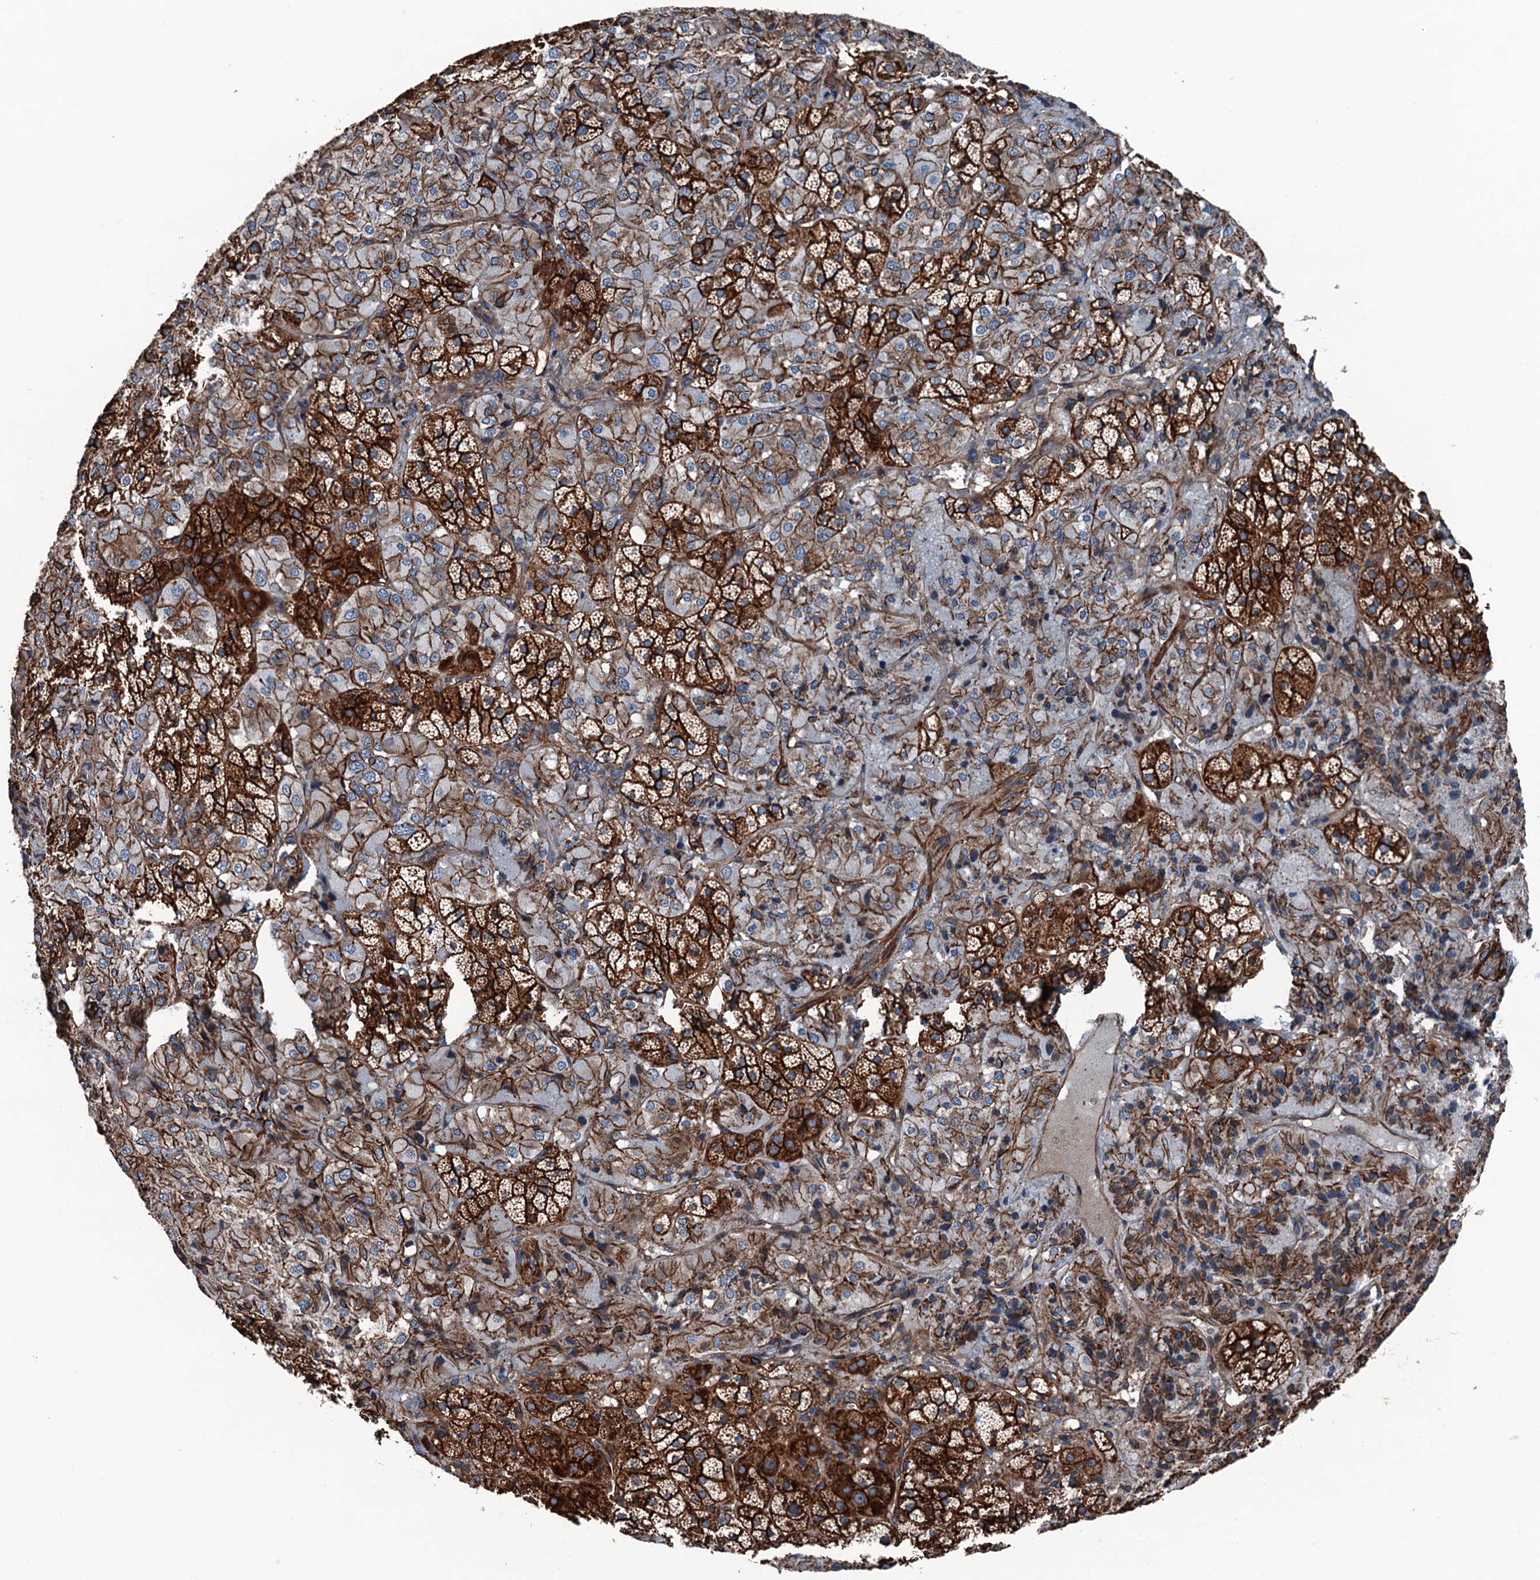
{"staining": {"intensity": "strong", "quantity": ">75%", "location": "cytoplasmic/membranous"}, "tissue": "adrenal gland", "cell_type": "Glandular cells", "image_type": "normal", "snomed": [{"axis": "morphology", "description": "Normal tissue, NOS"}, {"axis": "topography", "description": "Adrenal gland"}], "caption": "Adrenal gland stained with DAB immunohistochemistry demonstrates high levels of strong cytoplasmic/membranous staining in about >75% of glandular cells. Nuclei are stained in blue.", "gene": "NMRAL1", "patient": {"sex": "female", "age": 44}}